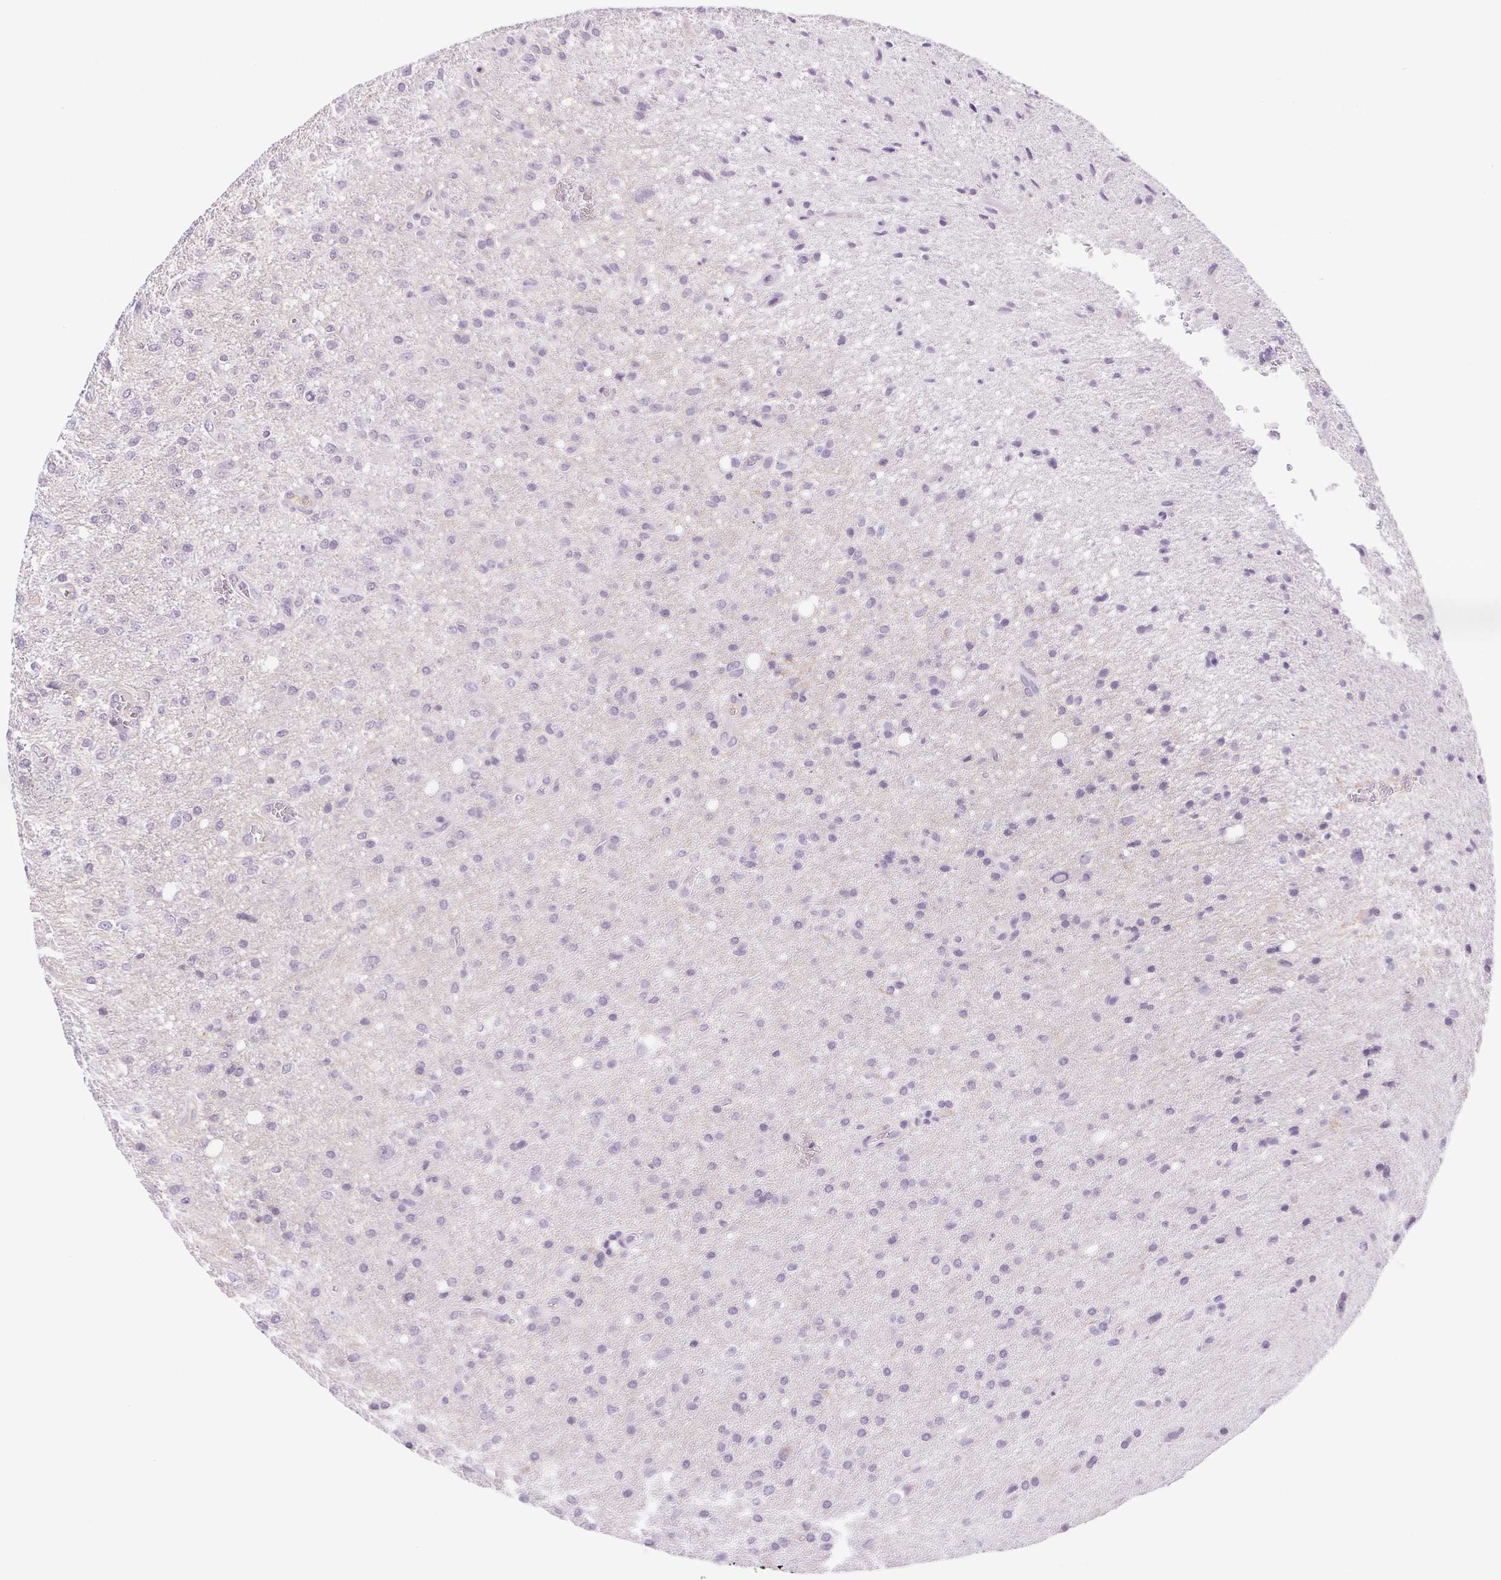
{"staining": {"intensity": "negative", "quantity": "none", "location": "none"}, "tissue": "glioma", "cell_type": "Tumor cells", "image_type": "cancer", "snomed": [{"axis": "morphology", "description": "Glioma, malignant, Low grade"}, {"axis": "topography", "description": "Brain"}], "caption": "Tumor cells are negative for brown protein staining in malignant glioma (low-grade).", "gene": "IFIT1B", "patient": {"sex": "male", "age": 66}}